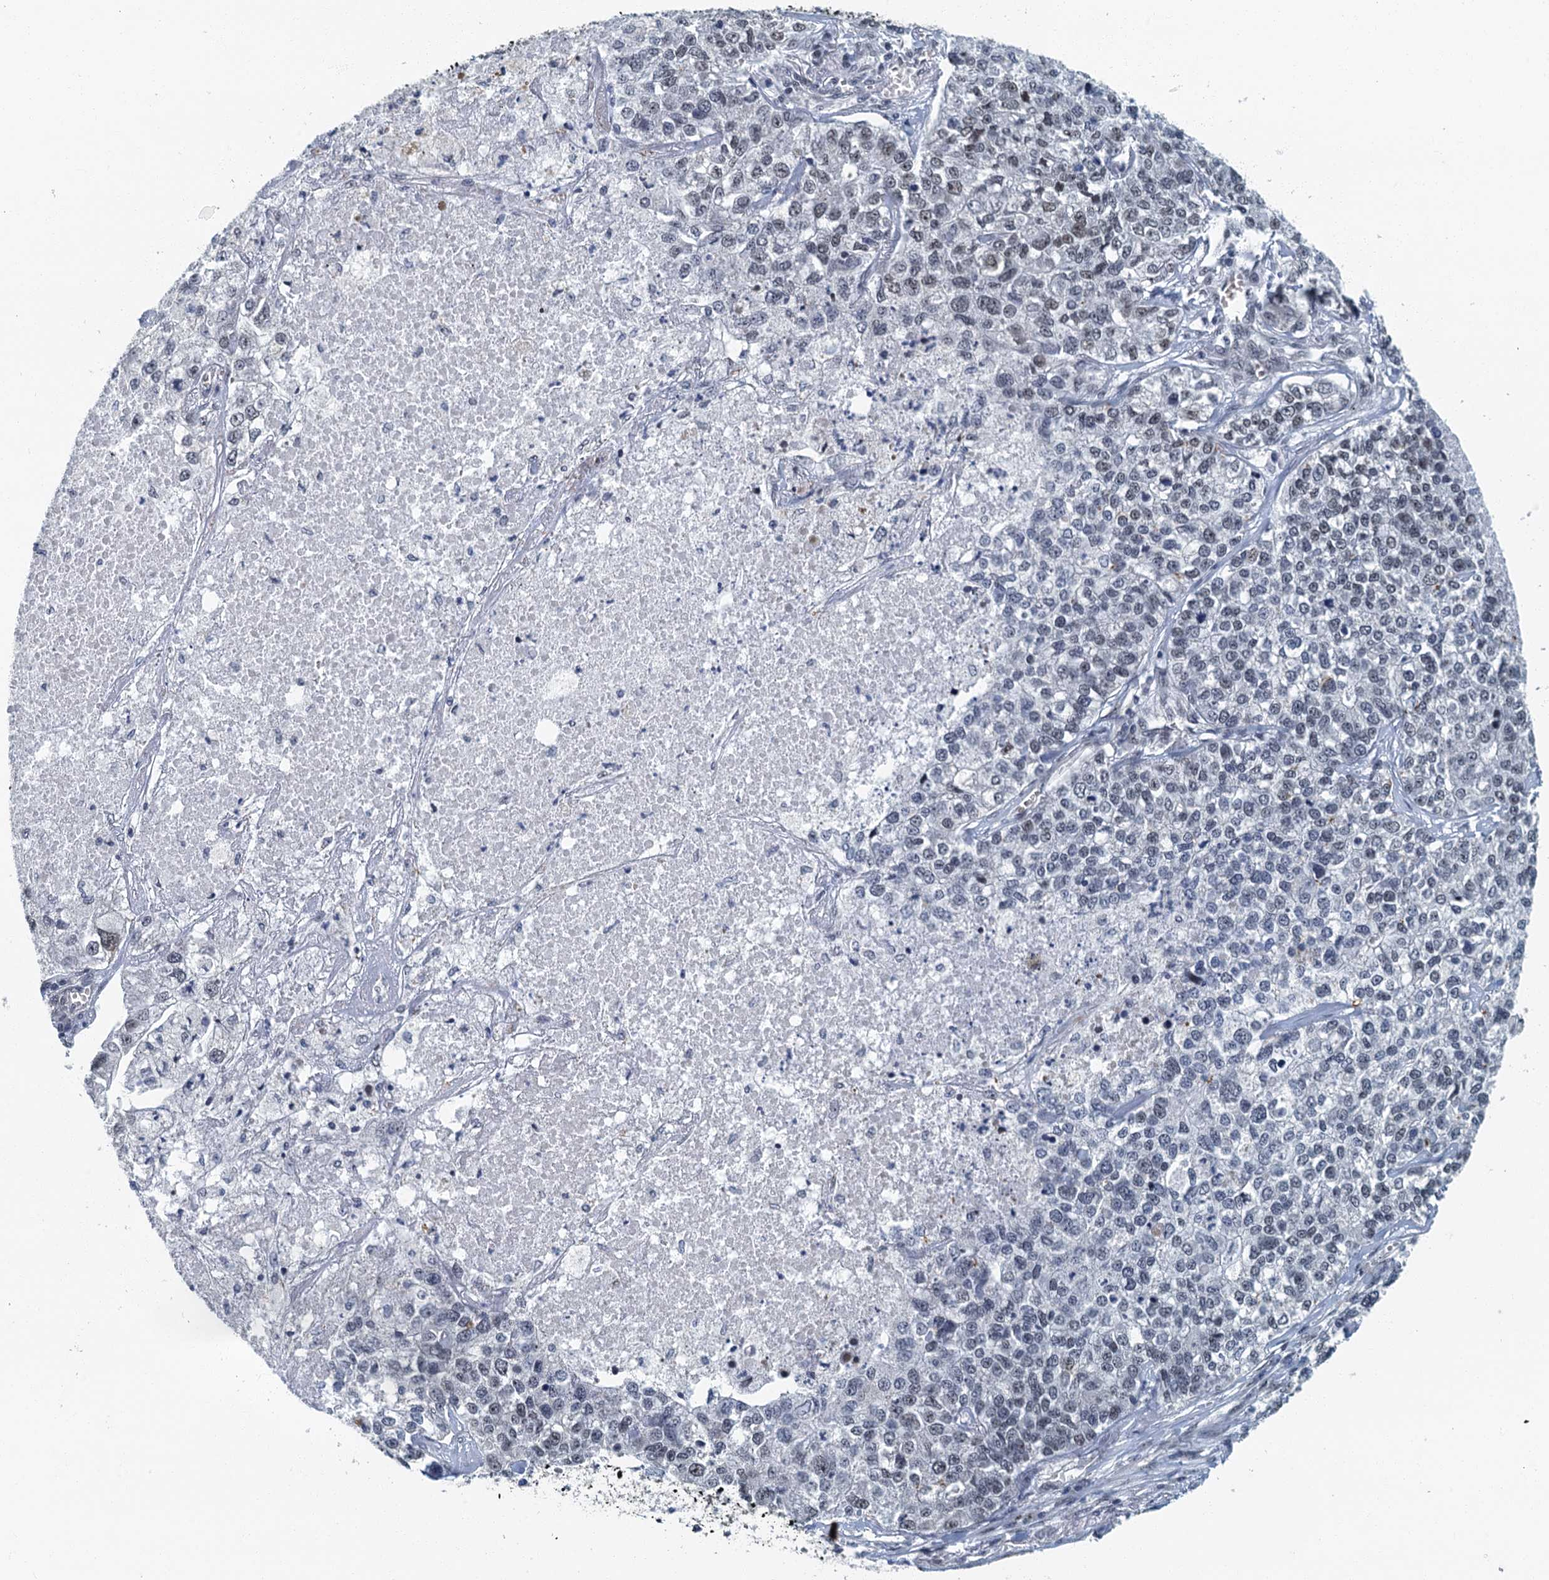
{"staining": {"intensity": "weak", "quantity": "<25%", "location": "nuclear"}, "tissue": "lung cancer", "cell_type": "Tumor cells", "image_type": "cancer", "snomed": [{"axis": "morphology", "description": "Adenocarcinoma, NOS"}, {"axis": "topography", "description": "Lung"}], "caption": "IHC micrograph of neoplastic tissue: human lung cancer (adenocarcinoma) stained with DAB (3,3'-diaminobenzidine) shows no significant protein positivity in tumor cells.", "gene": "GADL1", "patient": {"sex": "male", "age": 49}}